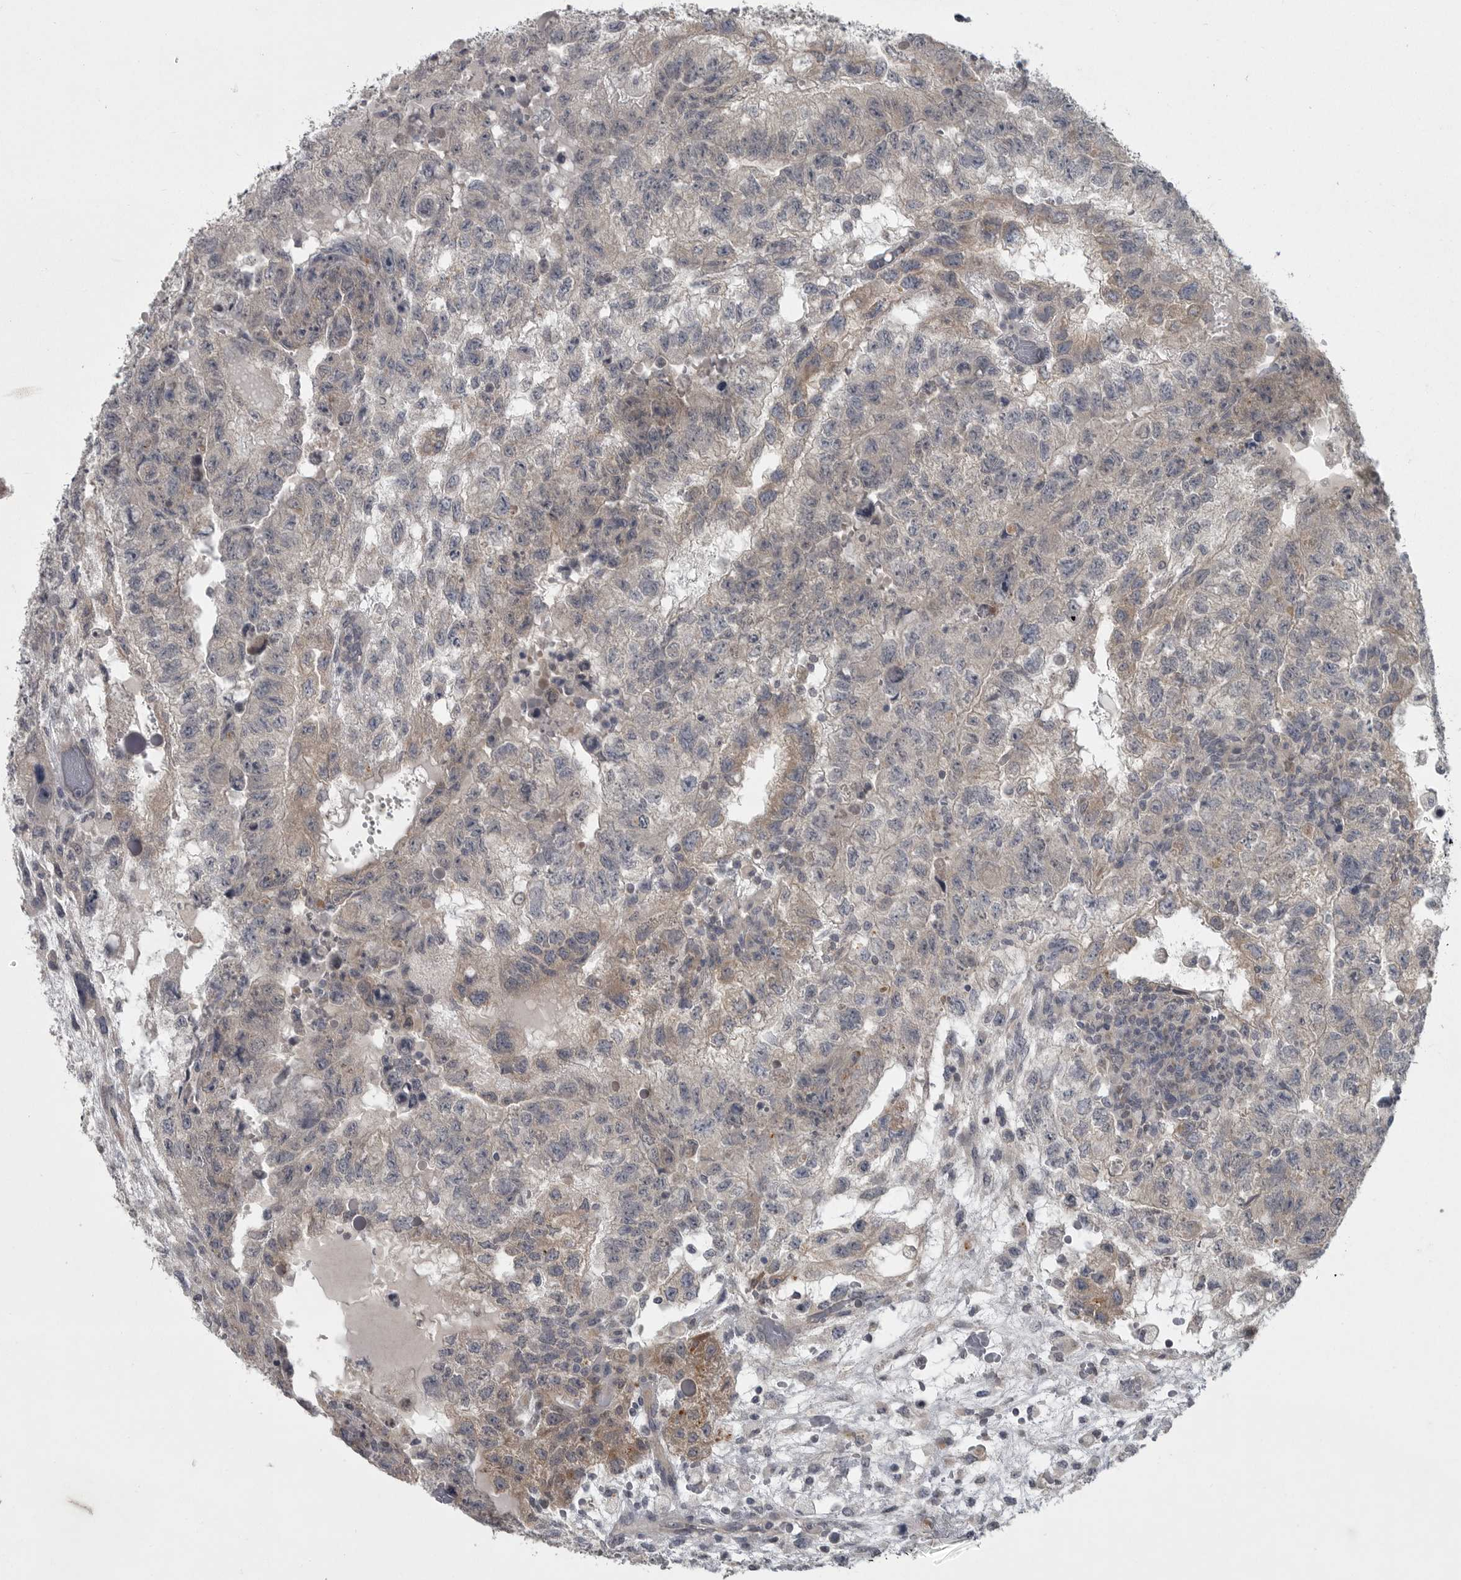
{"staining": {"intensity": "weak", "quantity": "<25%", "location": "cytoplasmic/membranous"}, "tissue": "testis cancer", "cell_type": "Tumor cells", "image_type": "cancer", "snomed": [{"axis": "morphology", "description": "Carcinoma, Embryonal, NOS"}, {"axis": "topography", "description": "Testis"}], "caption": "Immunohistochemical staining of human testis embryonal carcinoma exhibits no significant positivity in tumor cells. The staining is performed using DAB brown chromogen with nuclei counter-stained in using hematoxylin.", "gene": "PHF13", "patient": {"sex": "male", "age": 36}}